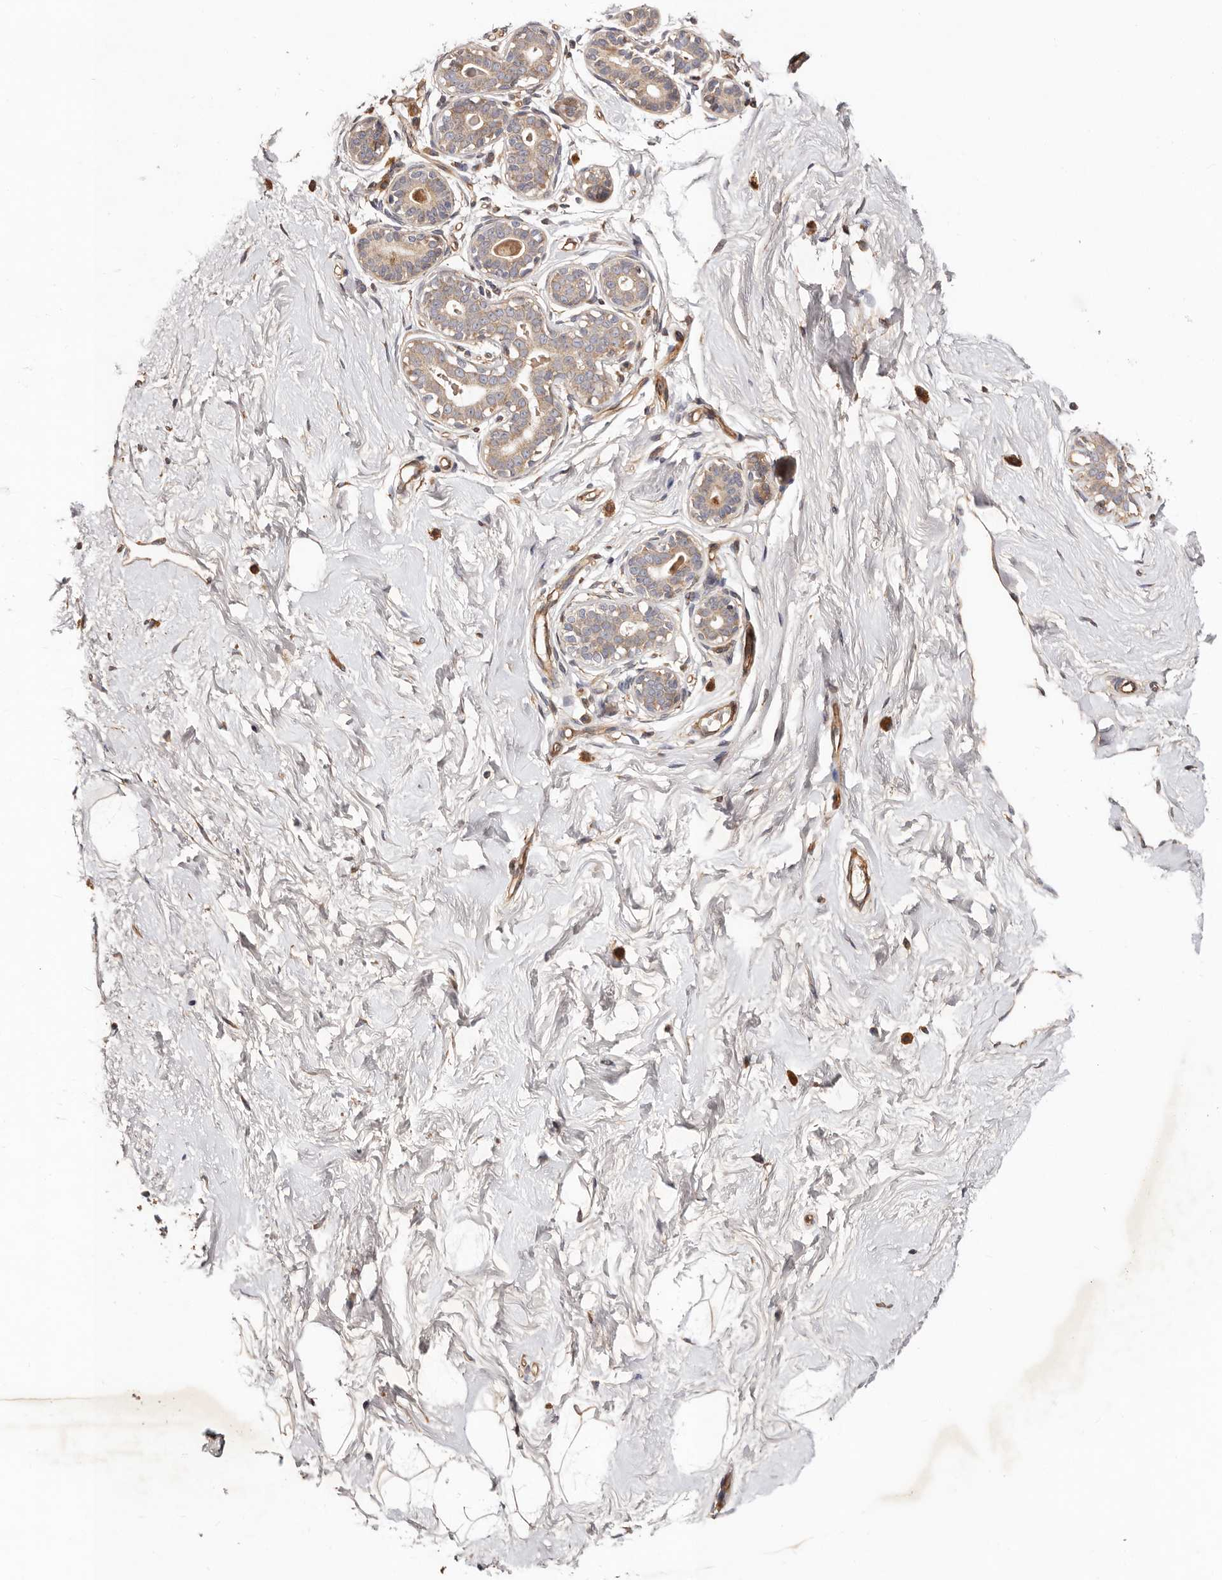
{"staining": {"intensity": "negative", "quantity": "none", "location": "none"}, "tissue": "breast", "cell_type": "Adipocytes", "image_type": "normal", "snomed": [{"axis": "morphology", "description": "Normal tissue, NOS"}, {"axis": "morphology", "description": "Adenoma, NOS"}, {"axis": "topography", "description": "Breast"}], "caption": "There is no significant staining in adipocytes of breast. The staining was performed using DAB to visualize the protein expression in brown, while the nuclei were stained in blue with hematoxylin (Magnification: 20x).", "gene": "MACF1", "patient": {"sex": "female", "age": 23}}